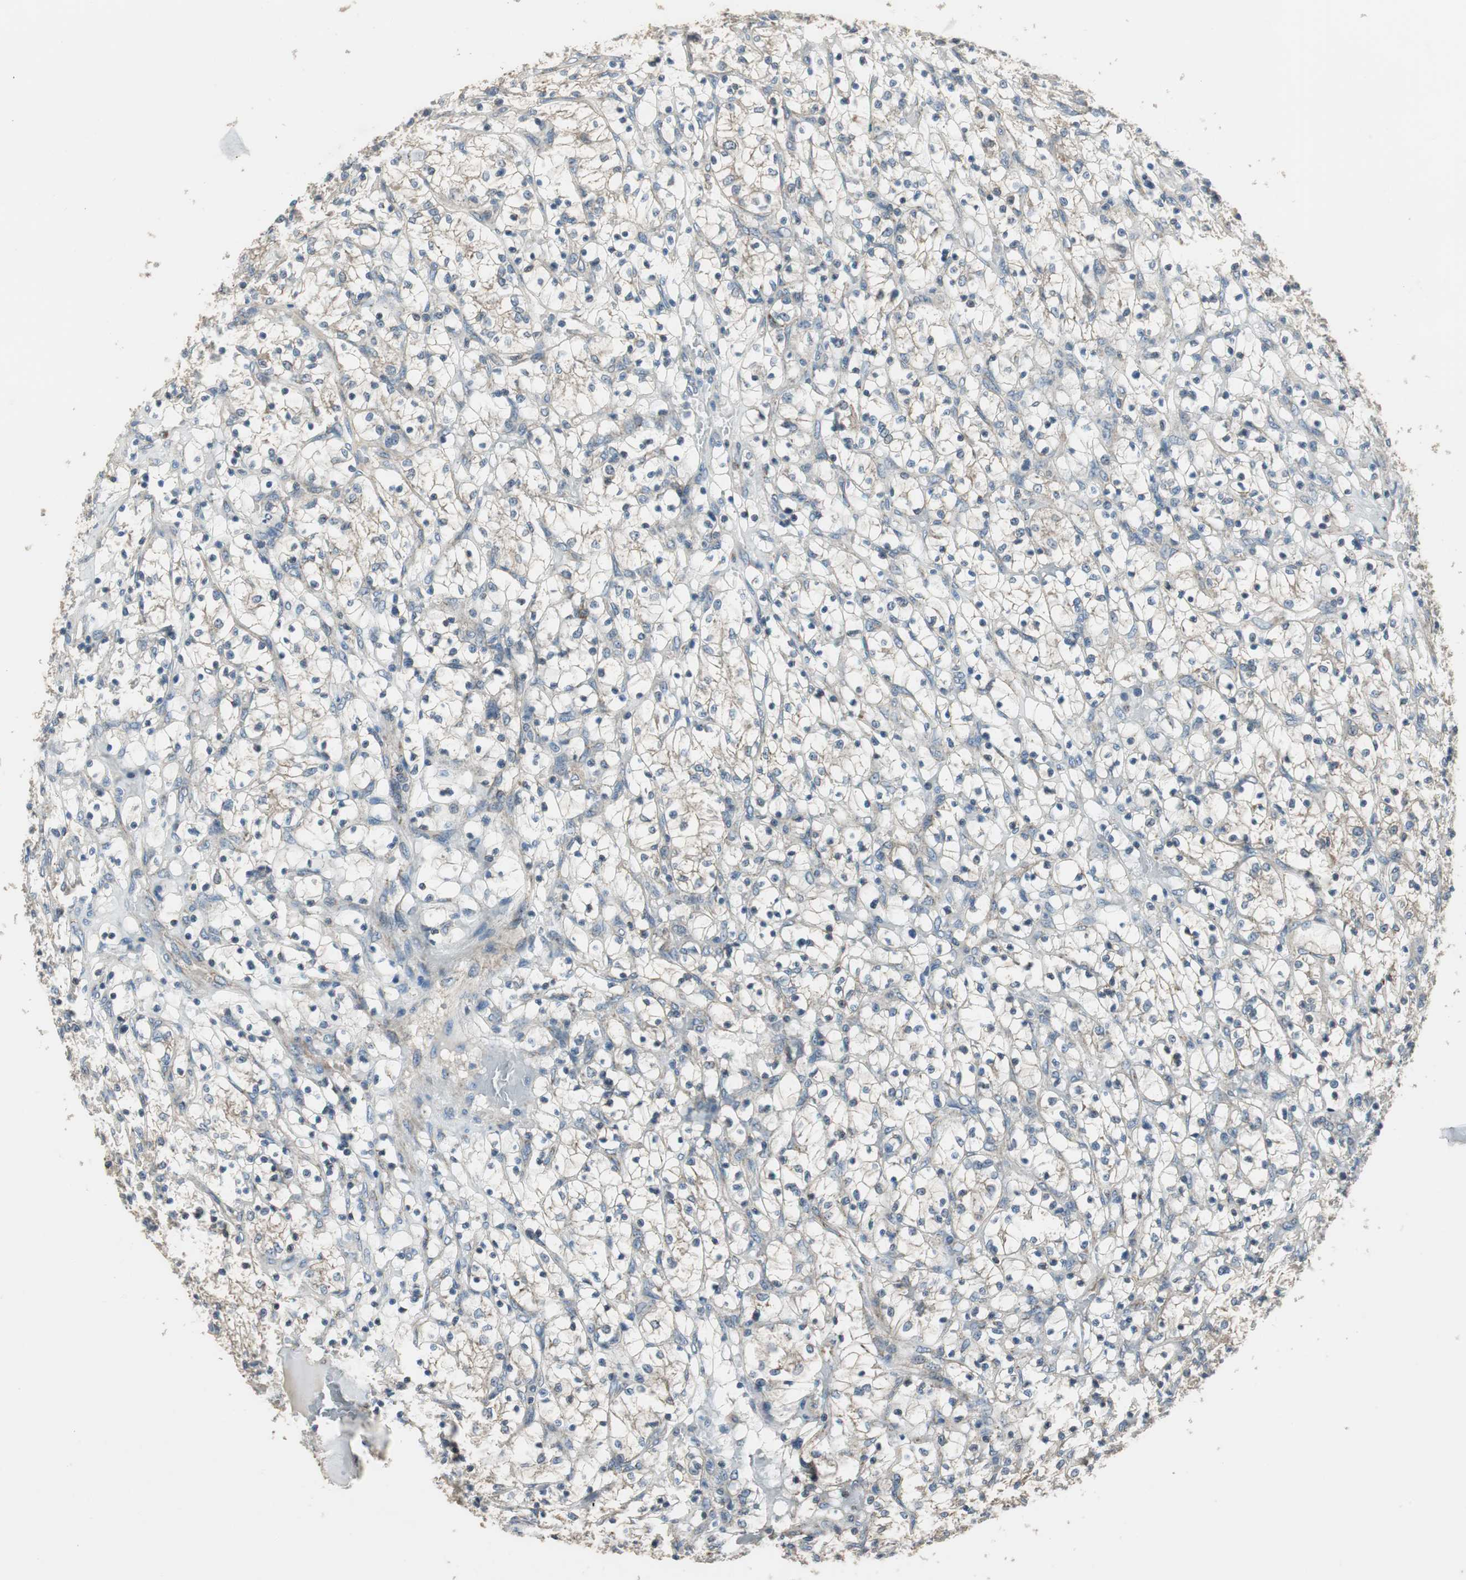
{"staining": {"intensity": "weak", "quantity": "25%-75%", "location": "cytoplasmic/membranous"}, "tissue": "renal cancer", "cell_type": "Tumor cells", "image_type": "cancer", "snomed": [{"axis": "morphology", "description": "Adenocarcinoma, NOS"}, {"axis": "topography", "description": "Kidney"}], "caption": "Renal cancer (adenocarcinoma) stained with DAB immunohistochemistry shows low levels of weak cytoplasmic/membranous positivity in approximately 25%-75% of tumor cells.", "gene": "MSTO1", "patient": {"sex": "female", "age": 69}}